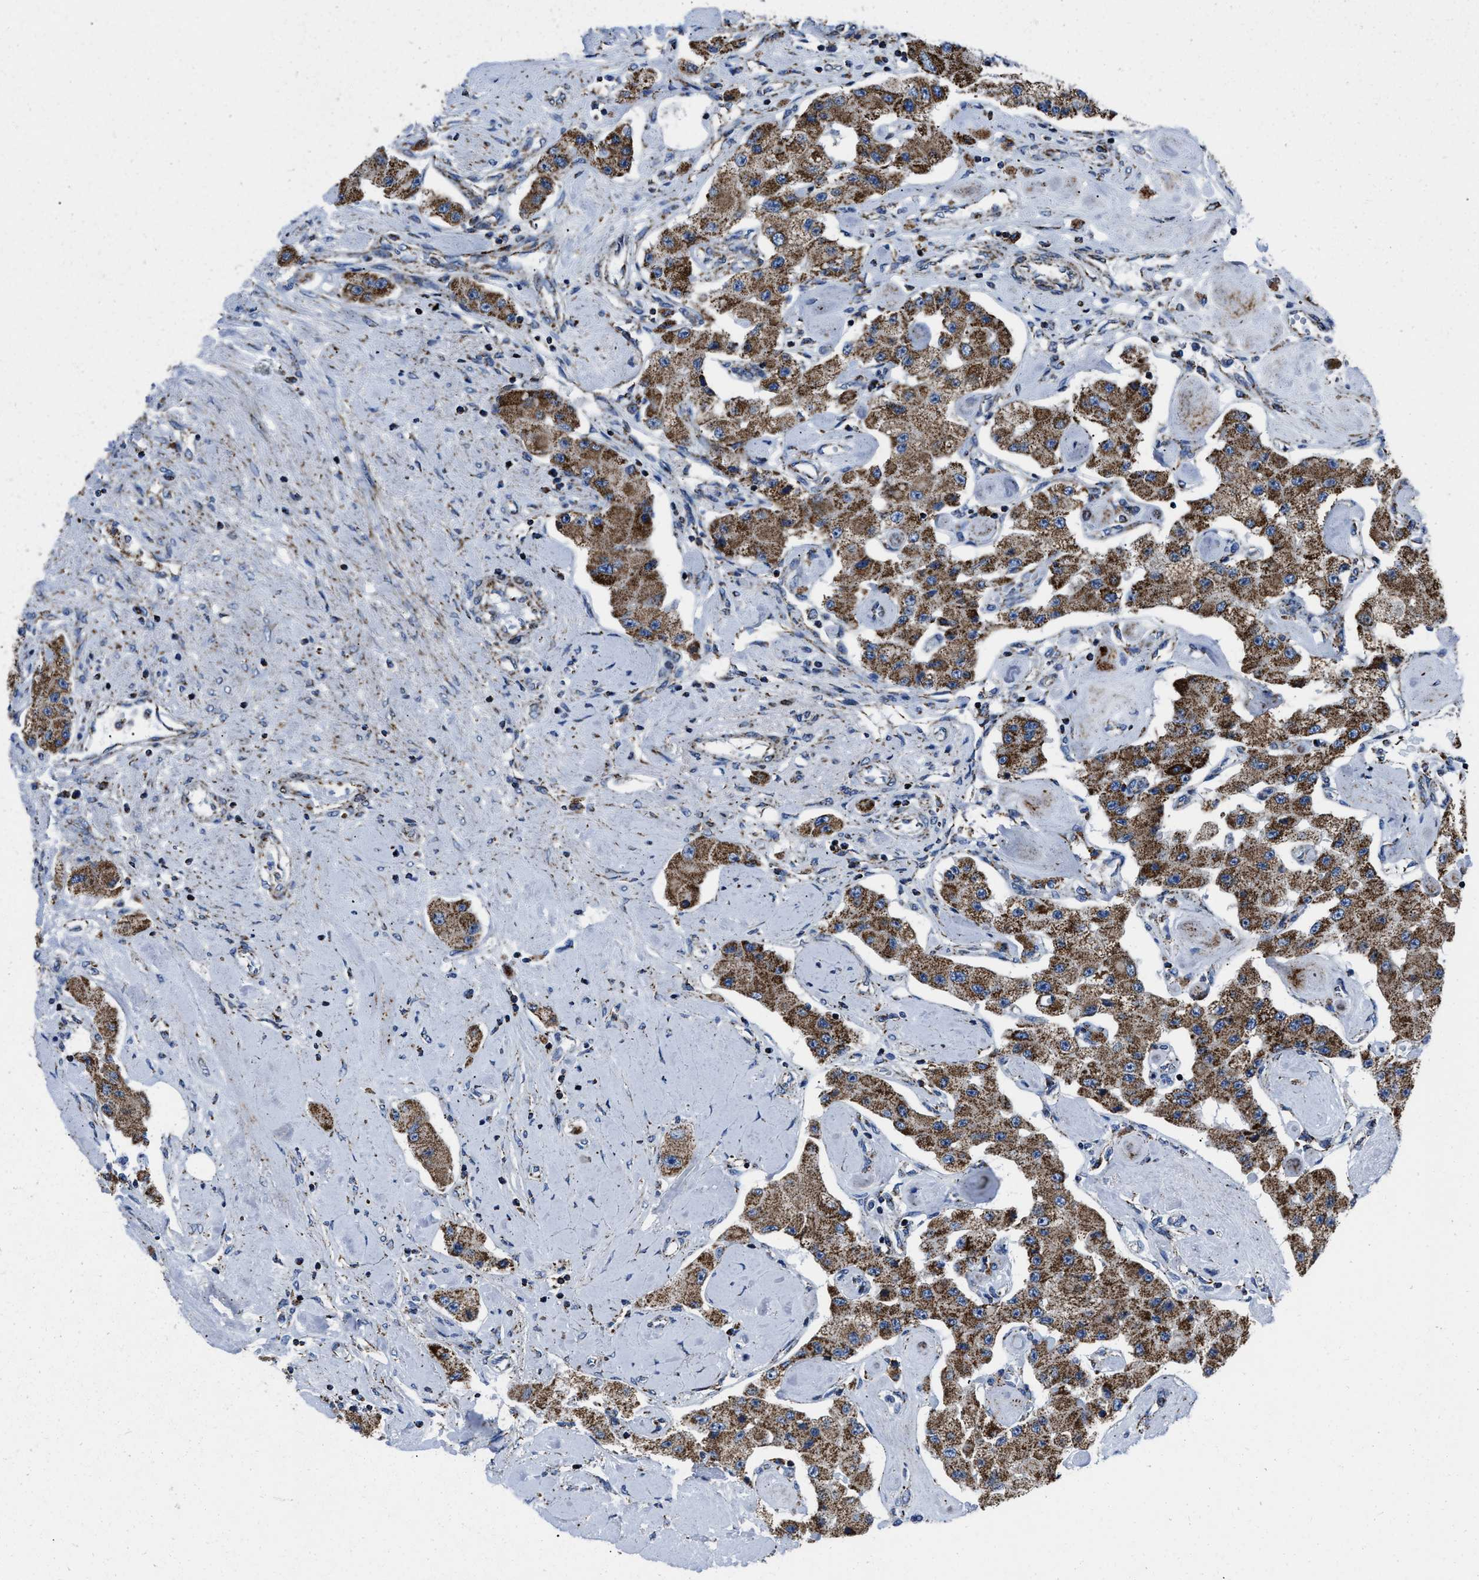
{"staining": {"intensity": "strong", "quantity": ">75%", "location": "cytoplasmic/membranous"}, "tissue": "carcinoid", "cell_type": "Tumor cells", "image_type": "cancer", "snomed": [{"axis": "morphology", "description": "Carcinoid, malignant, NOS"}, {"axis": "topography", "description": "Pancreas"}], "caption": "Carcinoid stained with DAB immunohistochemistry exhibits high levels of strong cytoplasmic/membranous positivity in about >75% of tumor cells. Immunohistochemistry (ihc) stains the protein of interest in brown and the nuclei are stained blue.", "gene": "NSD3", "patient": {"sex": "male", "age": 41}}